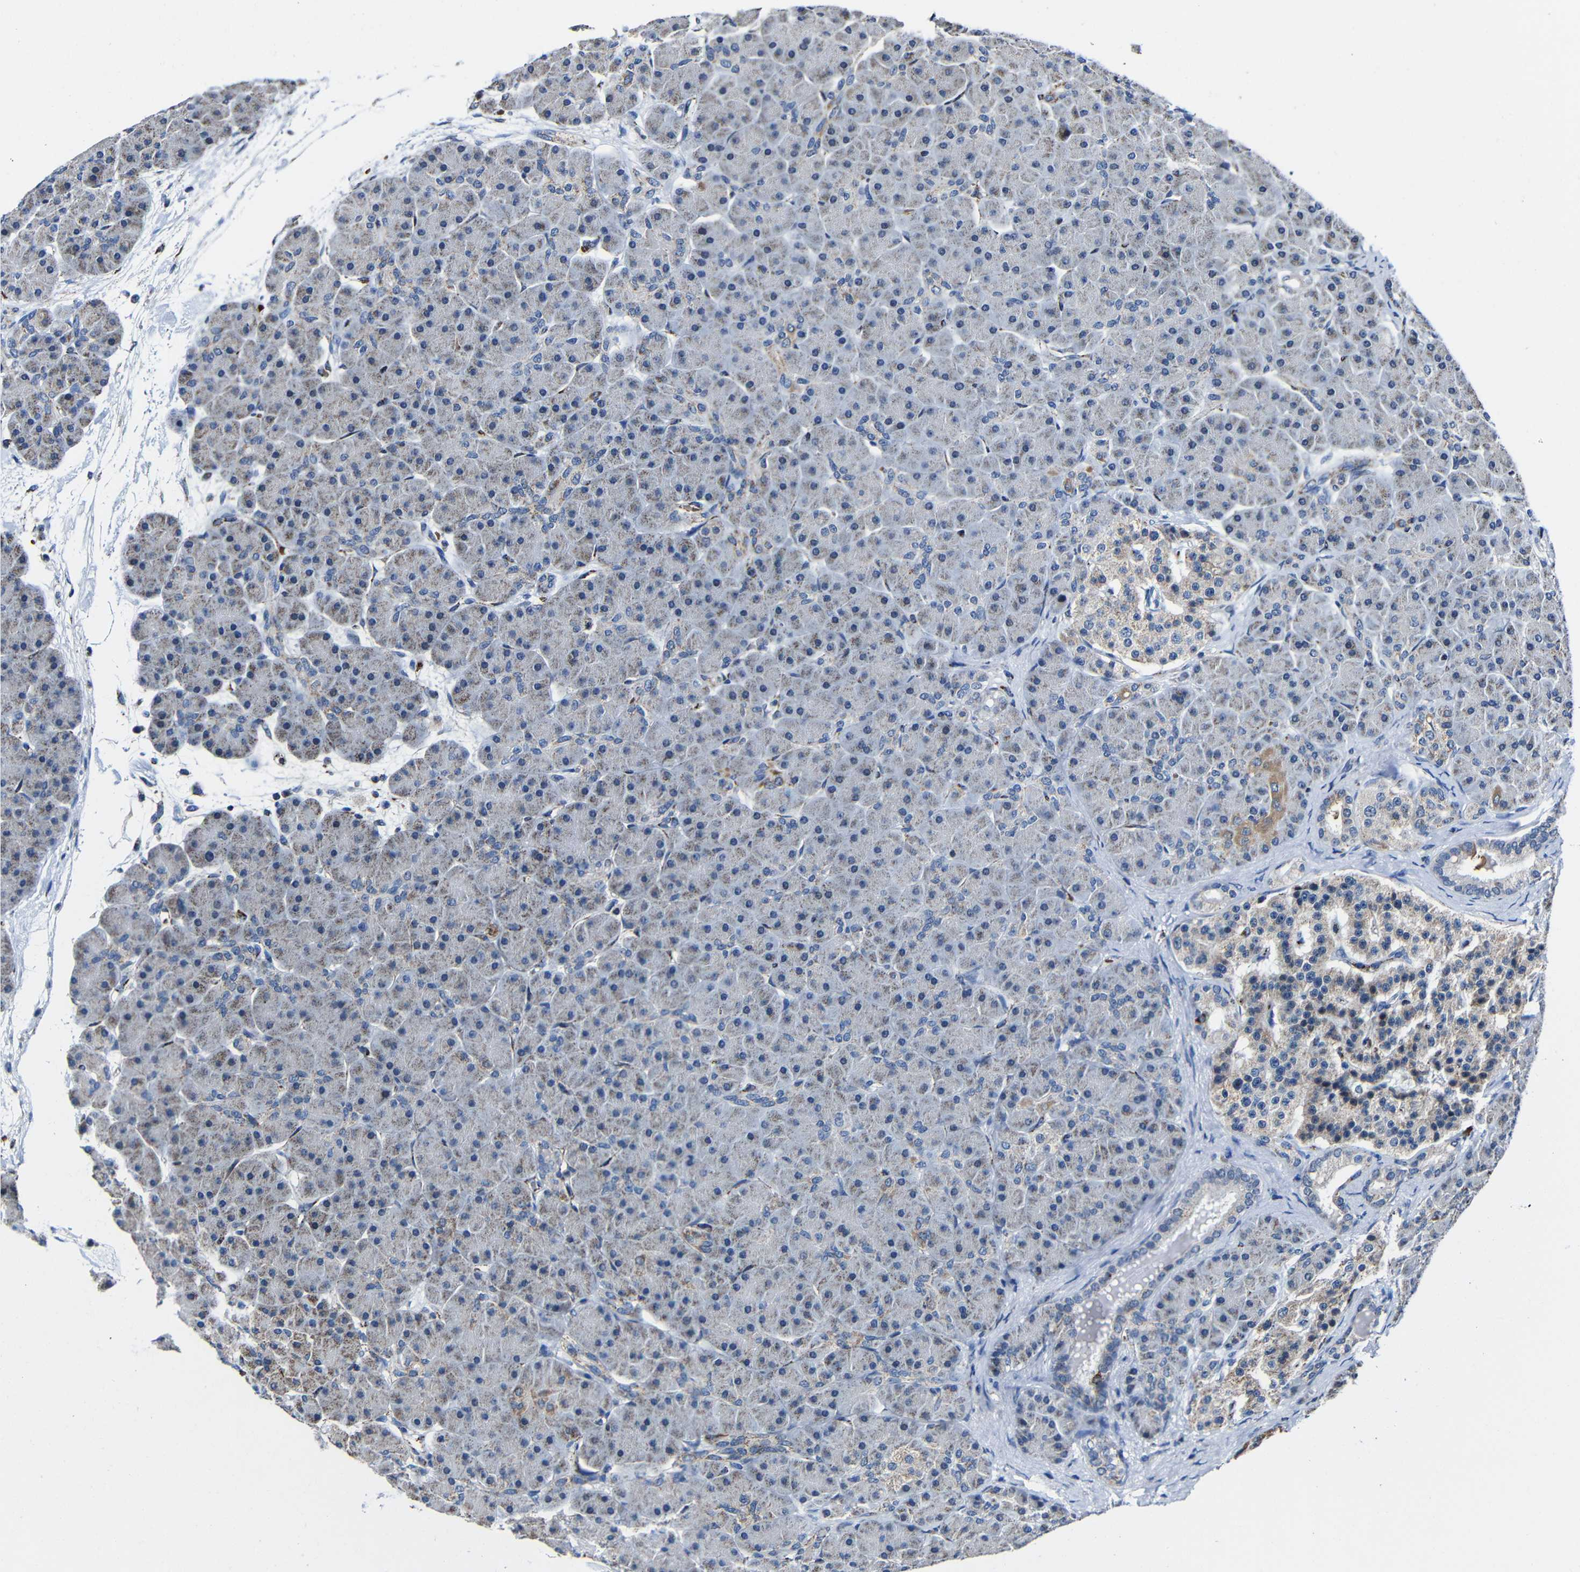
{"staining": {"intensity": "weak", "quantity": "25%-75%", "location": "cytoplasmic/membranous"}, "tissue": "pancreas", "cell_type": "Exocrine glandular cells", "image_type": "normal", "snomed": [{"axis": "morphology", "description": "Normal tissue, NOS"}, {"axis": "topography", "description": "Pancreas"}], "caption": "Immunohistochemistry (IHC) micrograph of normal pancreas: pancreas stained using immunohistochemistry exhibits low levels of weak protein expression localized specifically in the cytoplasmic/membranous of exocrine glandular cells, appearing as a cytoplasmic/membranous brown color.", "gene": "CA5B", "patient": {"sex": "male", "age": 66}}